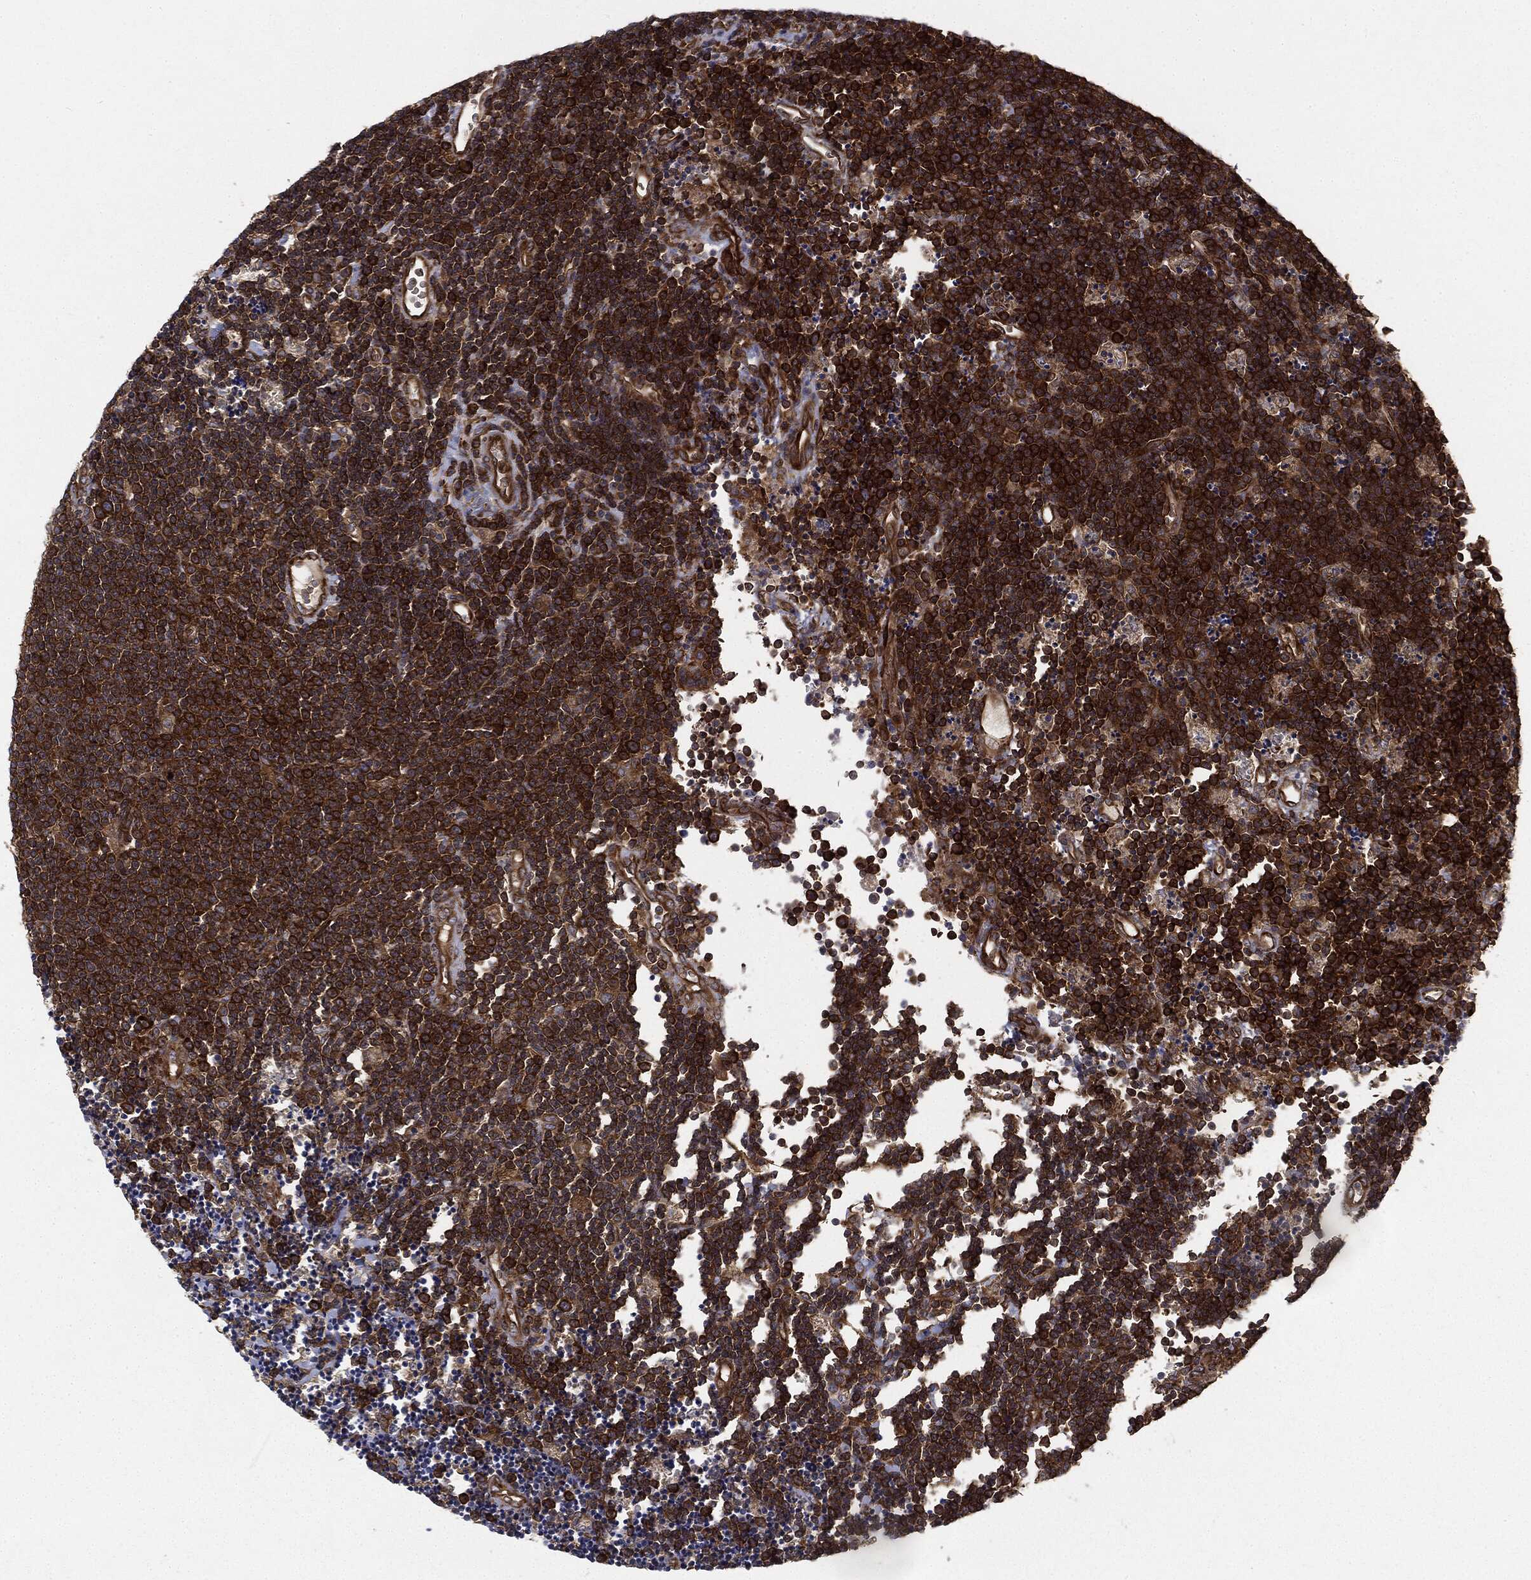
{"staining": {"intensity": "moderate", "quantity": ">75%", "location": "cytoplasmic/membranous"}, "tissue": "lymphoma", "cell_type": "Tumor cells", "image_type": "cancer", "snomed": [{"axis": "morphology", "description": "Malignant lymphoma, non-Hodgkin's type, Low grade"}, {"axis": "topography", "description": "Brain"}], "caption": "An image of malignant lymphoma, non-Hodgkin's type (low-grade) stained for a protein displays moderate cytoplasmic/membranous brown staining in tumor cells. (DAB IHC with brightfield microscopy, high magnification).", "gene": "EIF2AK2", "patient": {"sex": "female", "age": 66}}